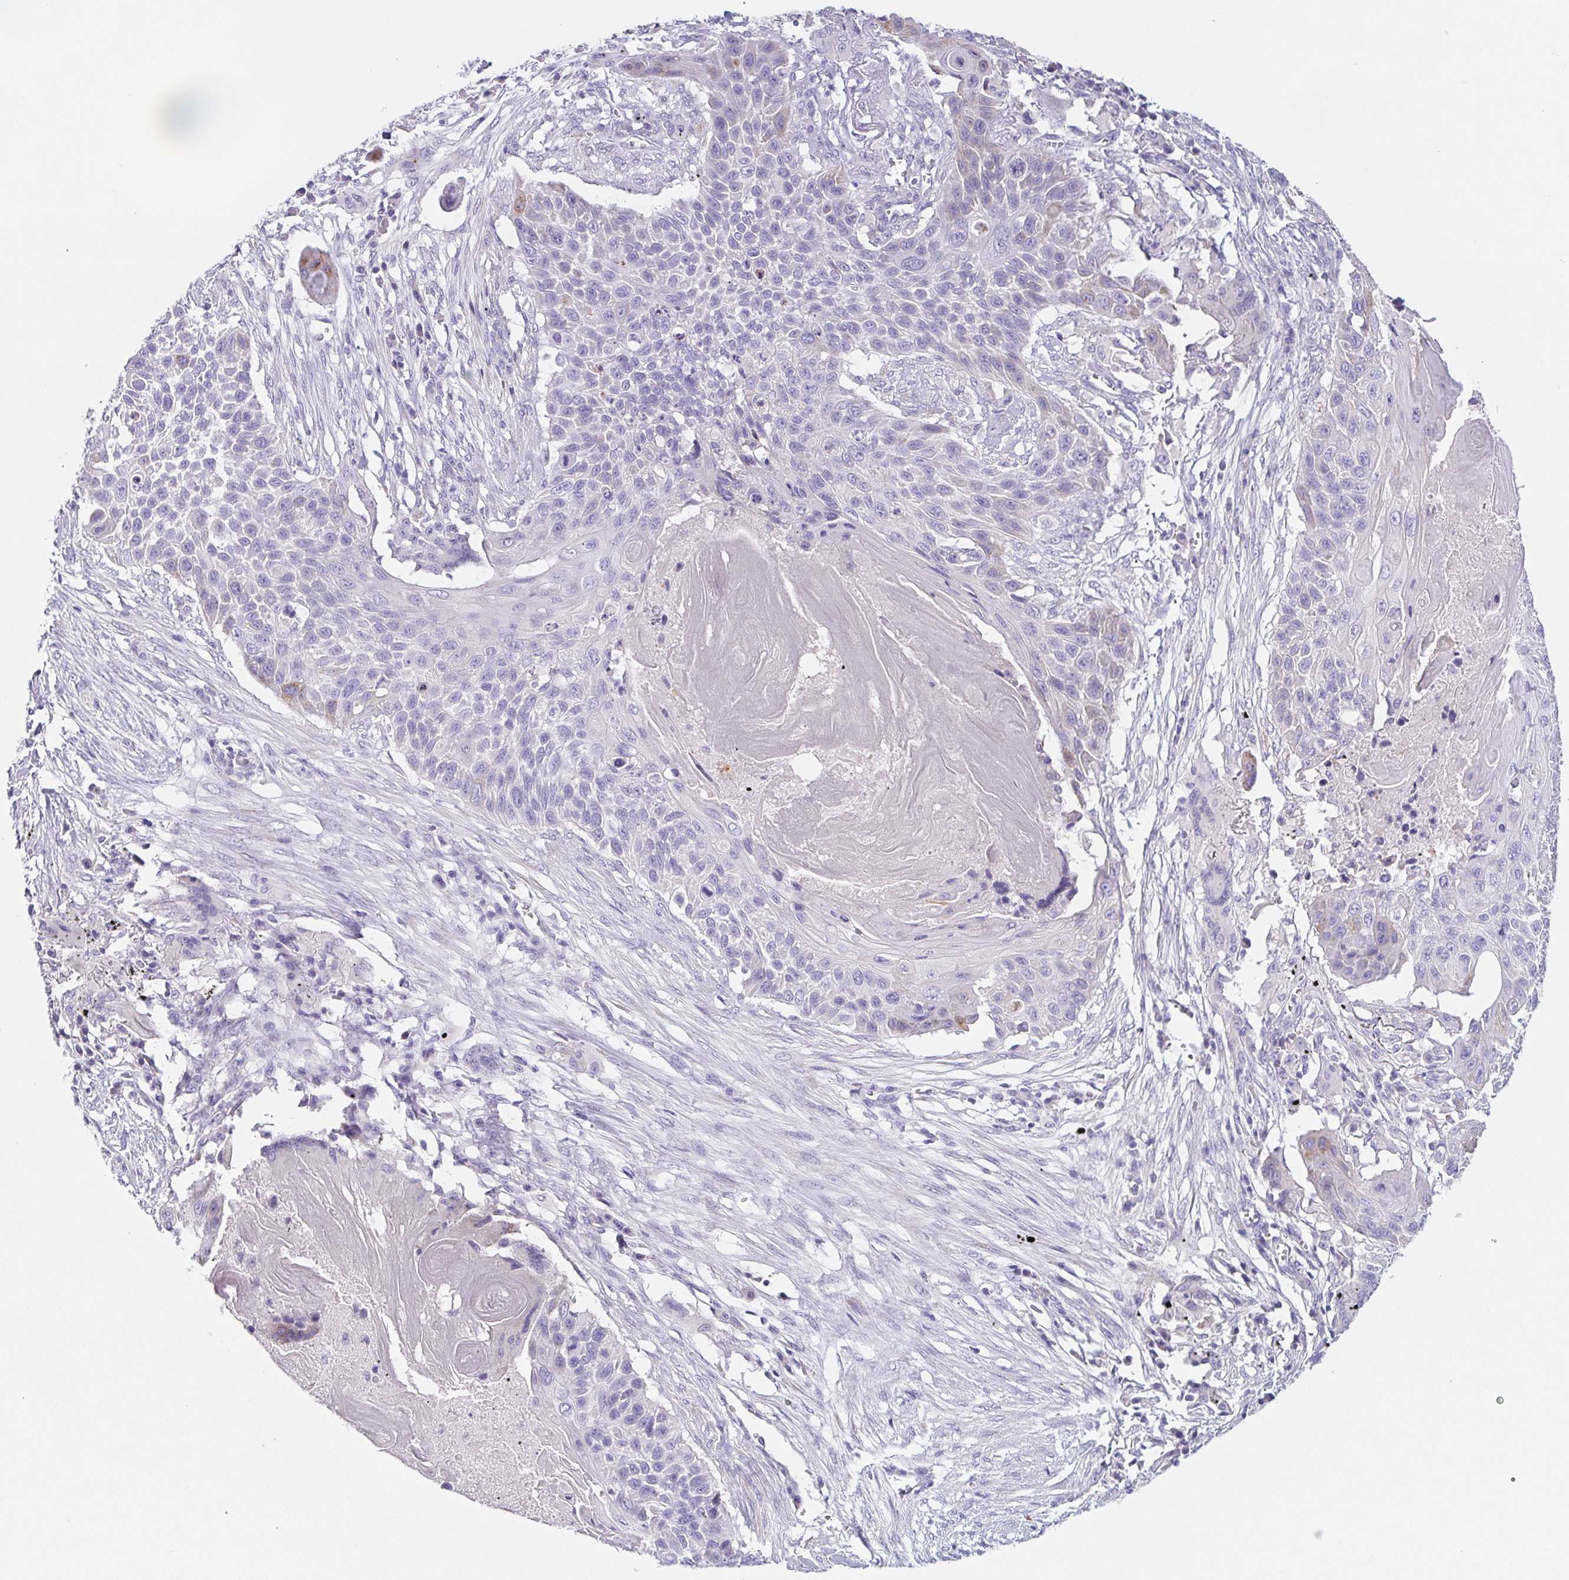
{"staining": {"intensity": "negative", "quantity": "none", "location": "none"}, "tissue": "lung cancer", "cell_type": "Tumor cells", "image_type": "cancer", "snomed": [{"axis": "morphology", "description": "Squamous cell carcinoma, NOS"}, {"axis": "topography", "description": "Lung"}], "caption": "Immunohistochemical staining of human lung cancer (squamous cell carcinoma) shows no significant positivity in tumor cells.", "gene": "HDGFL1", "patient": {"sex": "male", "age": 78}}